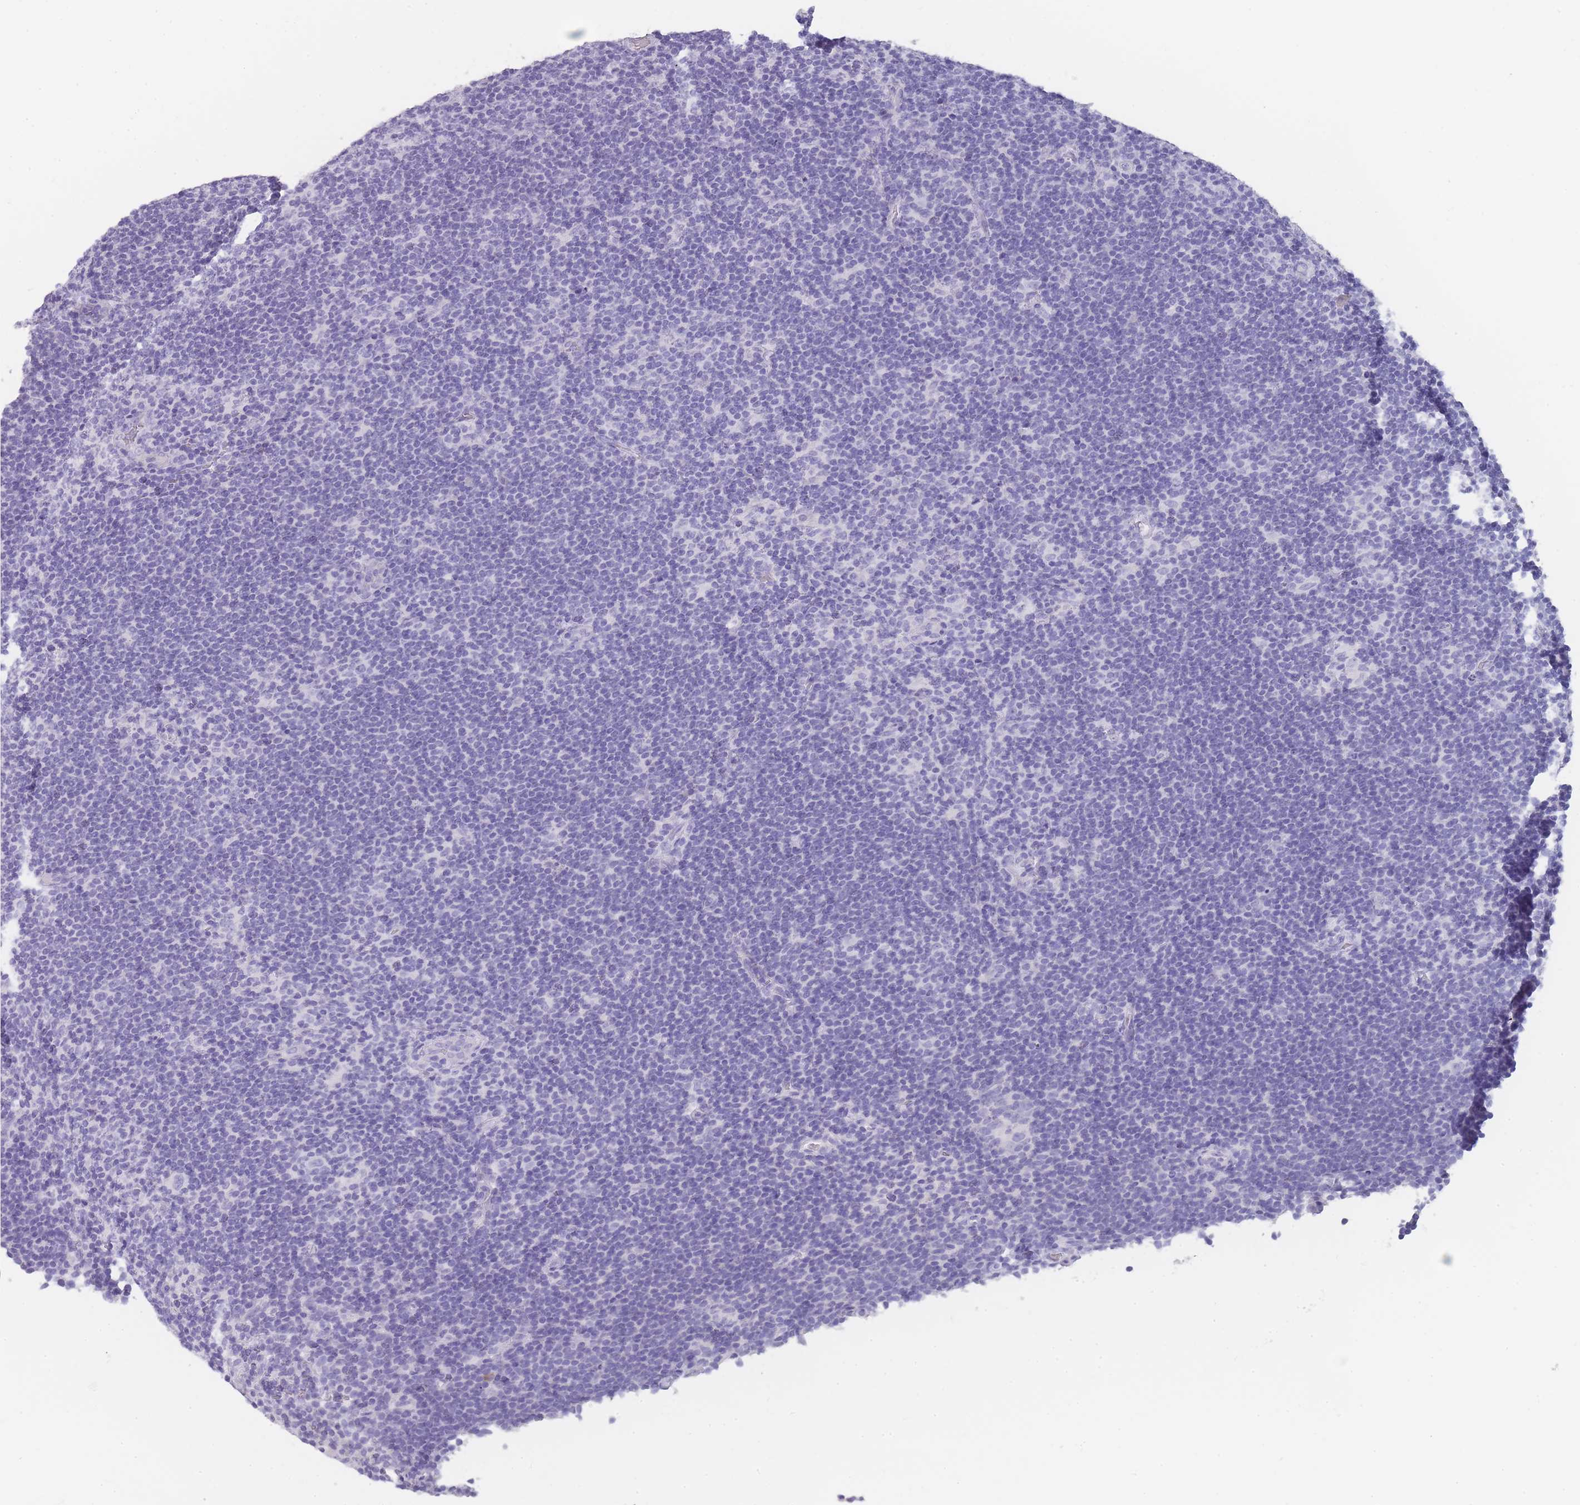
{"staining": {"intensity": "negative", "quantity": "none", "location": "none"}, "tissue": "lymphoma", "cell_type": "Tumor cells", "image_type": "cancer", "snomed": [{"axis": "morphology", "description": "Hodgkin's disease, NOS"}, {"axis": "topography", "description": "Lymph node"}], "caption": "Hodgkin's disease stained for a protein using immunohistochemistry shows no expression tumor cells.", "gene": "TCP11", "patient": {"sex": "female", "age": 57}}